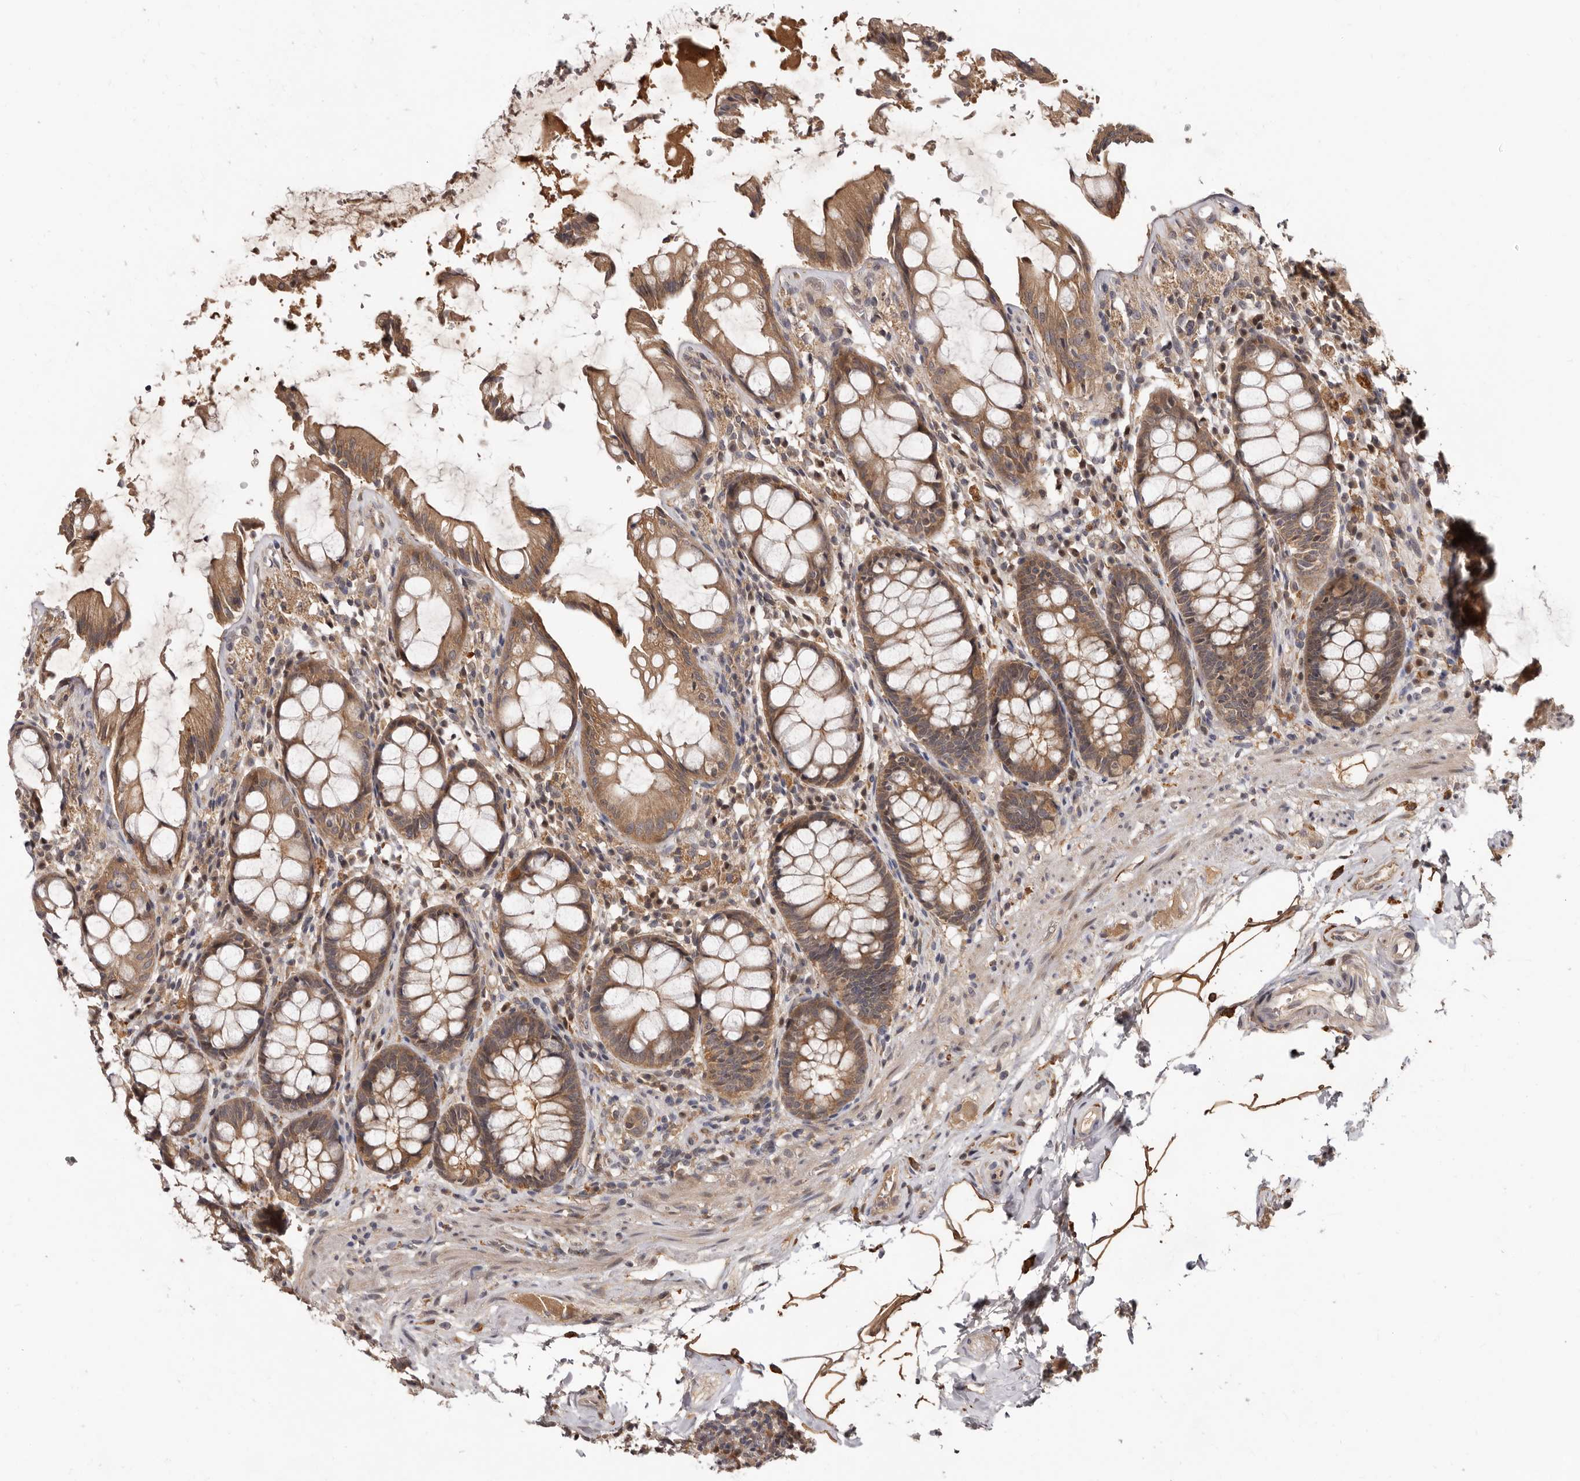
{"staining": {"intensity": "moderate", "quantity": ">75%", "location": "cytoplasmic/membranous"}, "tissue": "rectum", "cell_type": "Glandular cells", "image_type": "normal", "snomed": [{"axis": "morphology", "description": "Normal tissue, NOS"}, {"axis": "topography", "description": "Rectum"}], "caption": "A brown stain shows moderate cytoplasmic/membranous expression of a protein in glandular cells of unremarkable rectum.", "gene": "INAVA", "patient": {"sex": "male", "age": 64}}